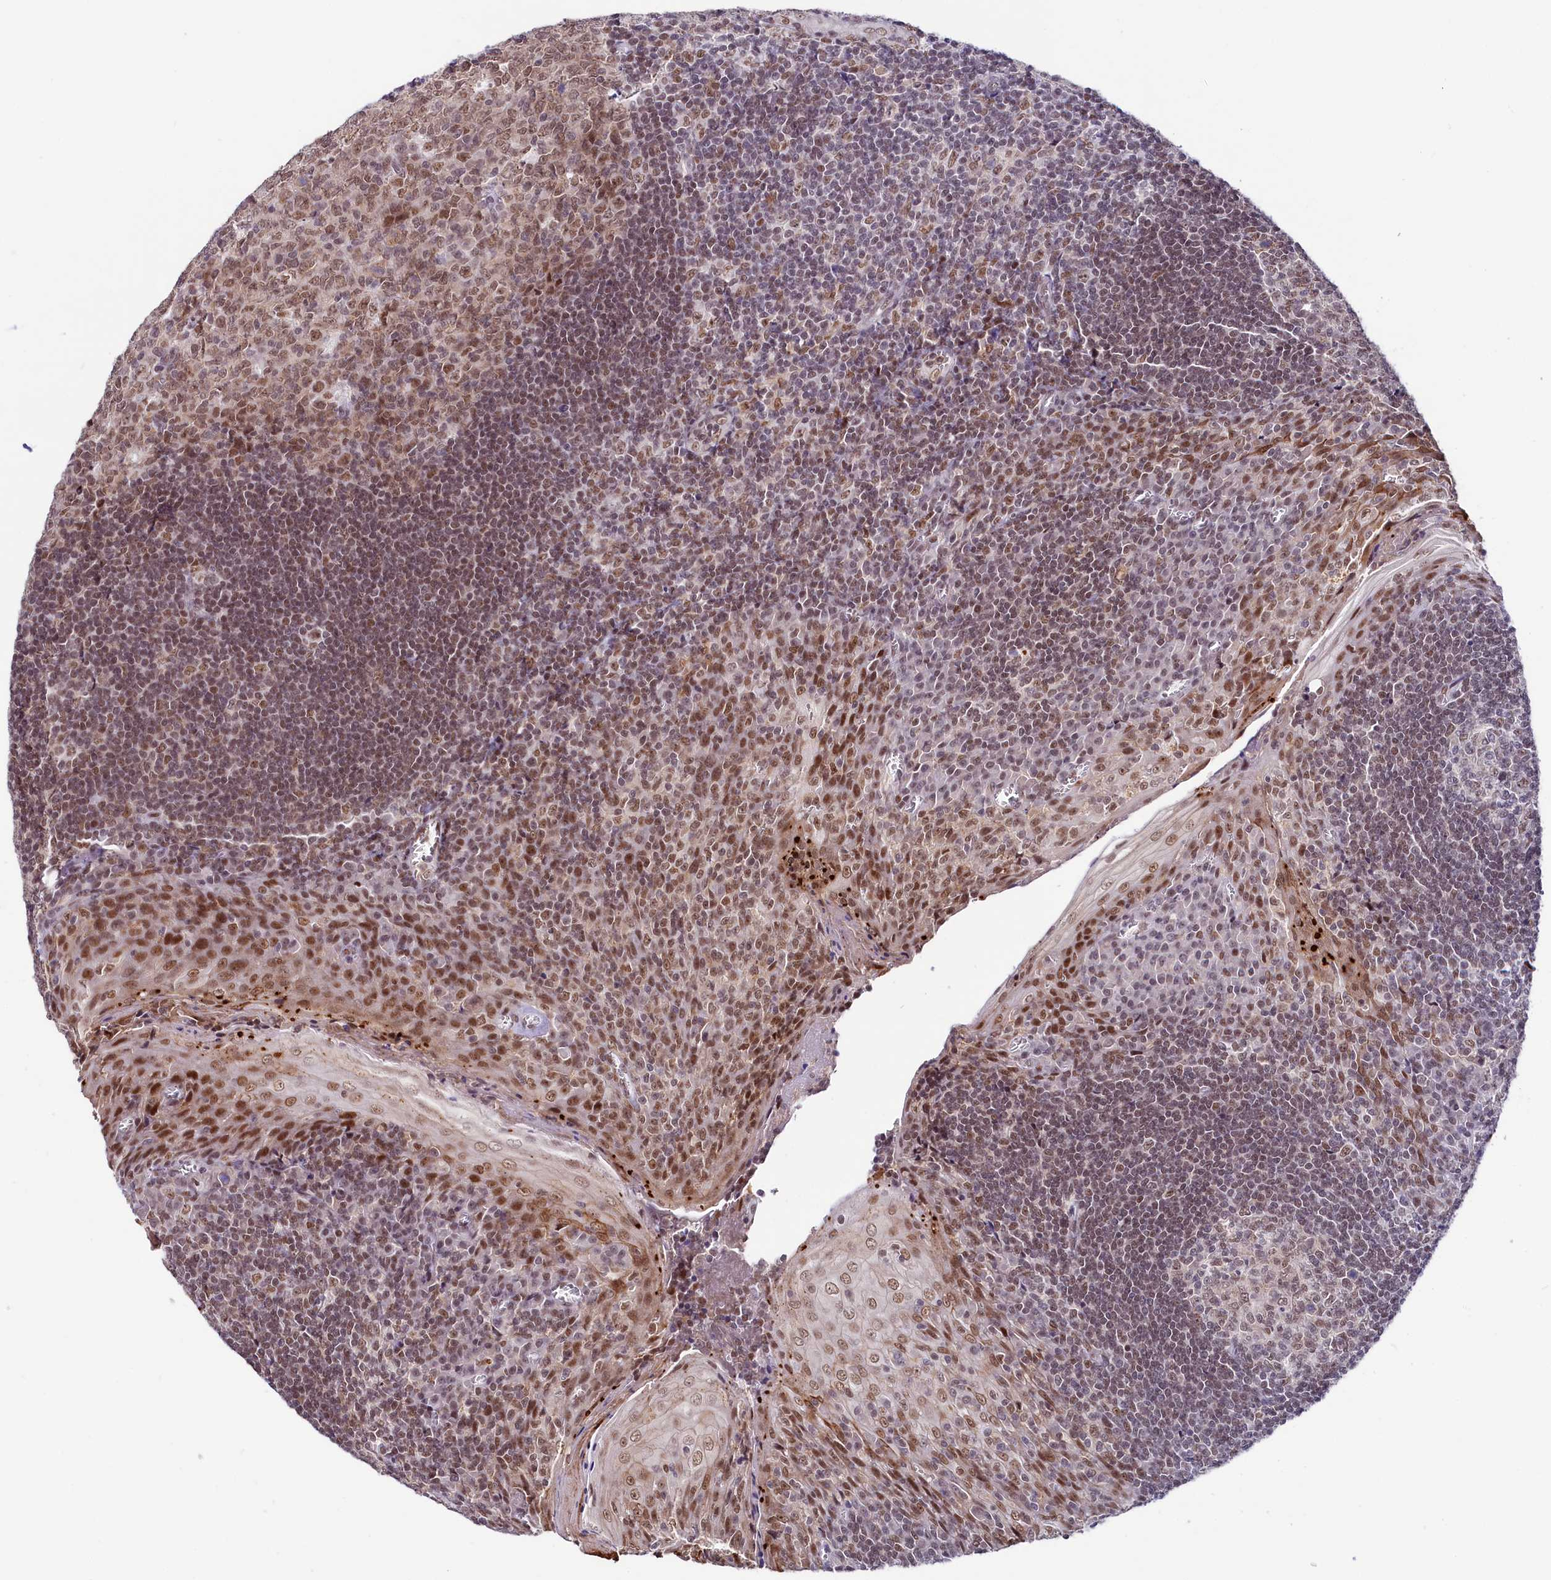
{"staining": {"intensity": "moderate", "quantity": ">75%", "location": "nuclear"}, "tissue": "tonsil", "cell_type": "Germinal center cells", "image_type": "normal", "snomed": [{"axis": "morphology", "description": "Normal tissue, NOS"}, {"axis": "topography", "description": "Tonsil"}], "caption": "DAB immunohistochemical staining of unremarkable human tonsil demonstrates moderate nuclear protein positivity in approximately >75% of germinal center cells. The staining was performed using DAB (3,3'-diaminobenzidine) to visualize the protein expression in brown, while the nuclei were stained in blue with hematoxylin (Magnification: 20x).", "gene": "SCAF11", "patient": {"sex": "male", "age": 27}}